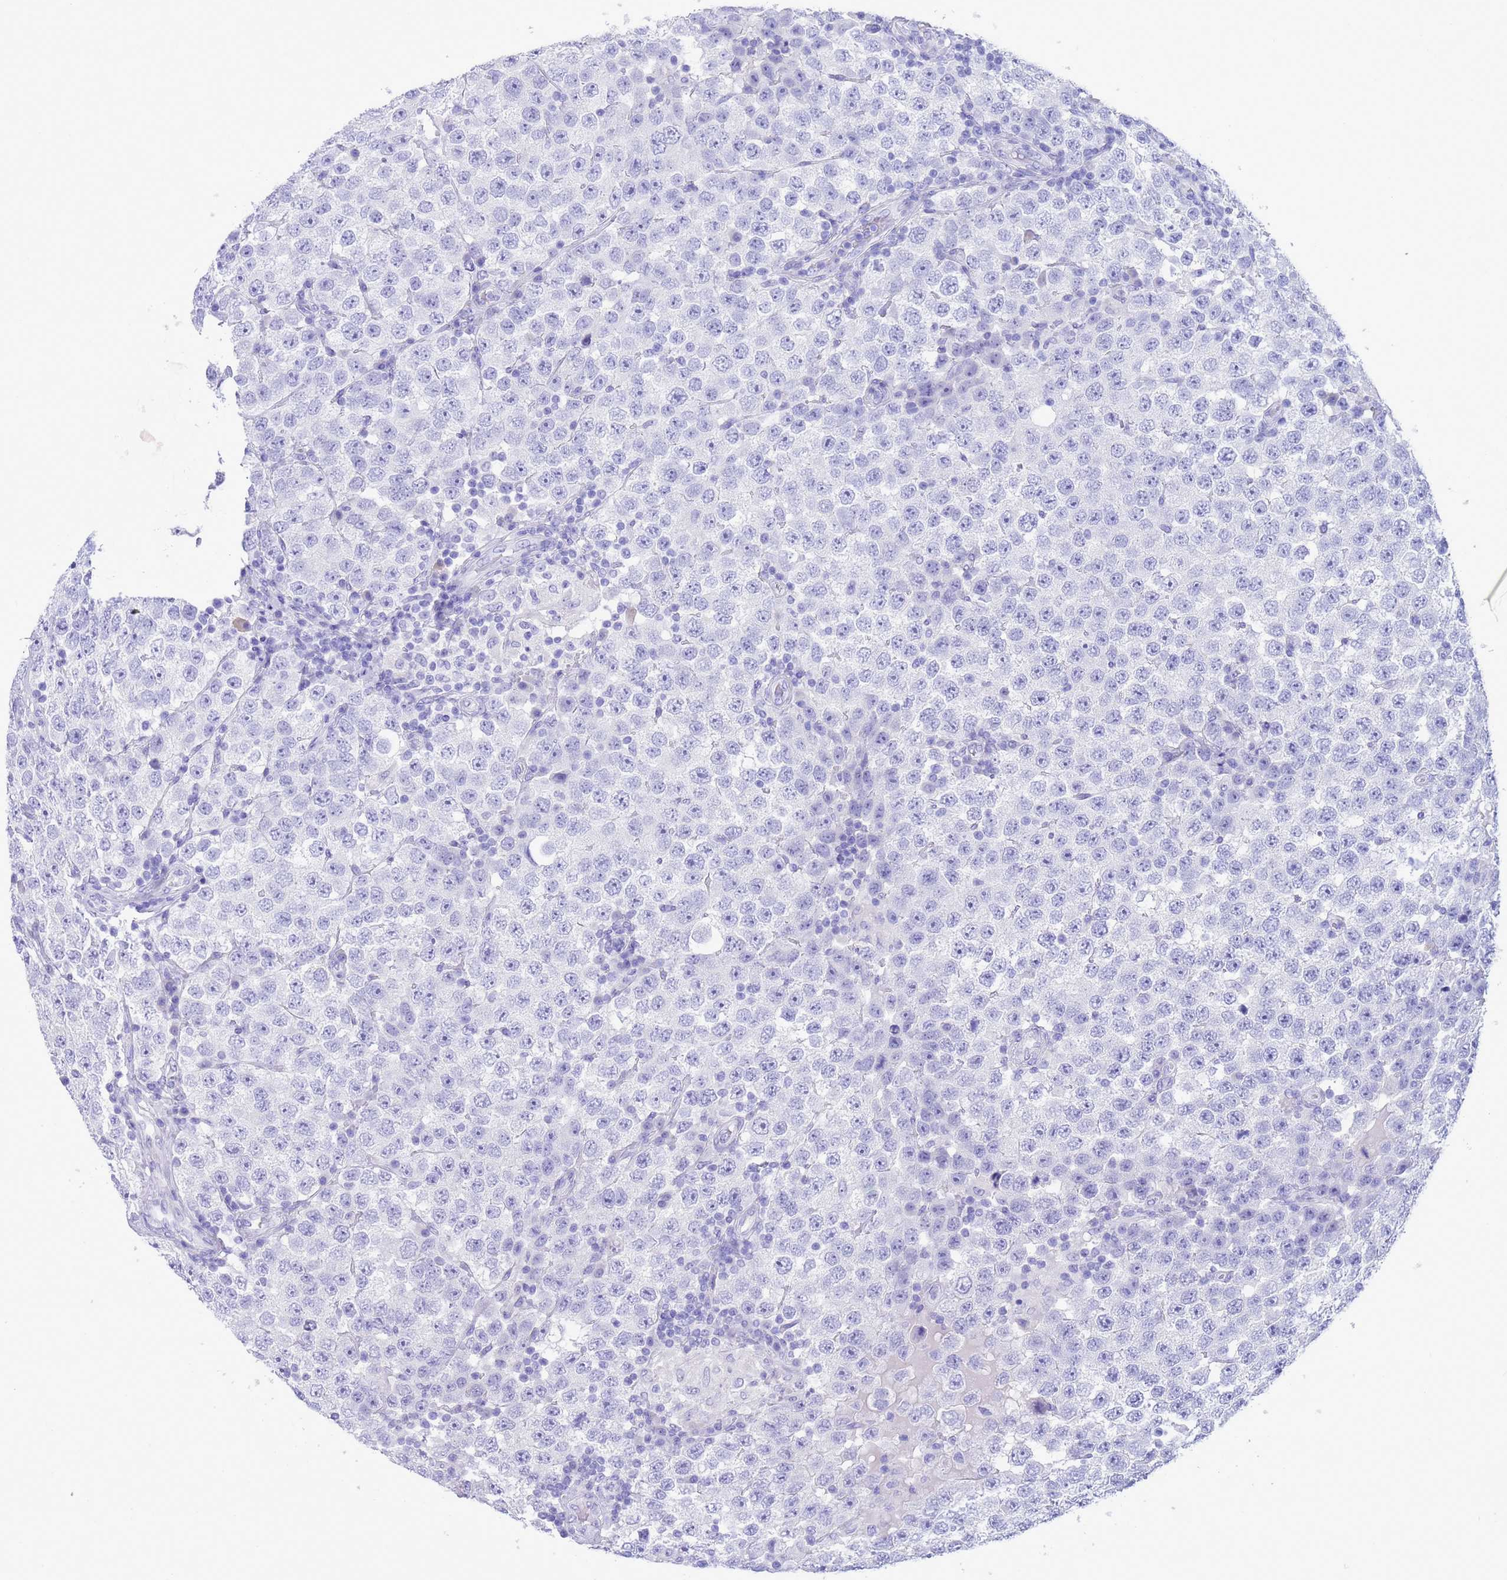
{"staining": {"intensity": "negative", "quantity": "none", "location": "none"}, "tissue": "testis cancer", "cell_type": "Tumor cells", "image_type": "cancer", "snomed": [{"axis": "morphology", "description": "Seminoma, NOS"}, {"axis": "topography", "description": "Testis"}], "caption": "An image of testis seminoma stained for a protein demonstrates no brown staining in tumor cells.", "gene": "GSTM1", "patient": {"sex": "male", "age": 28}}